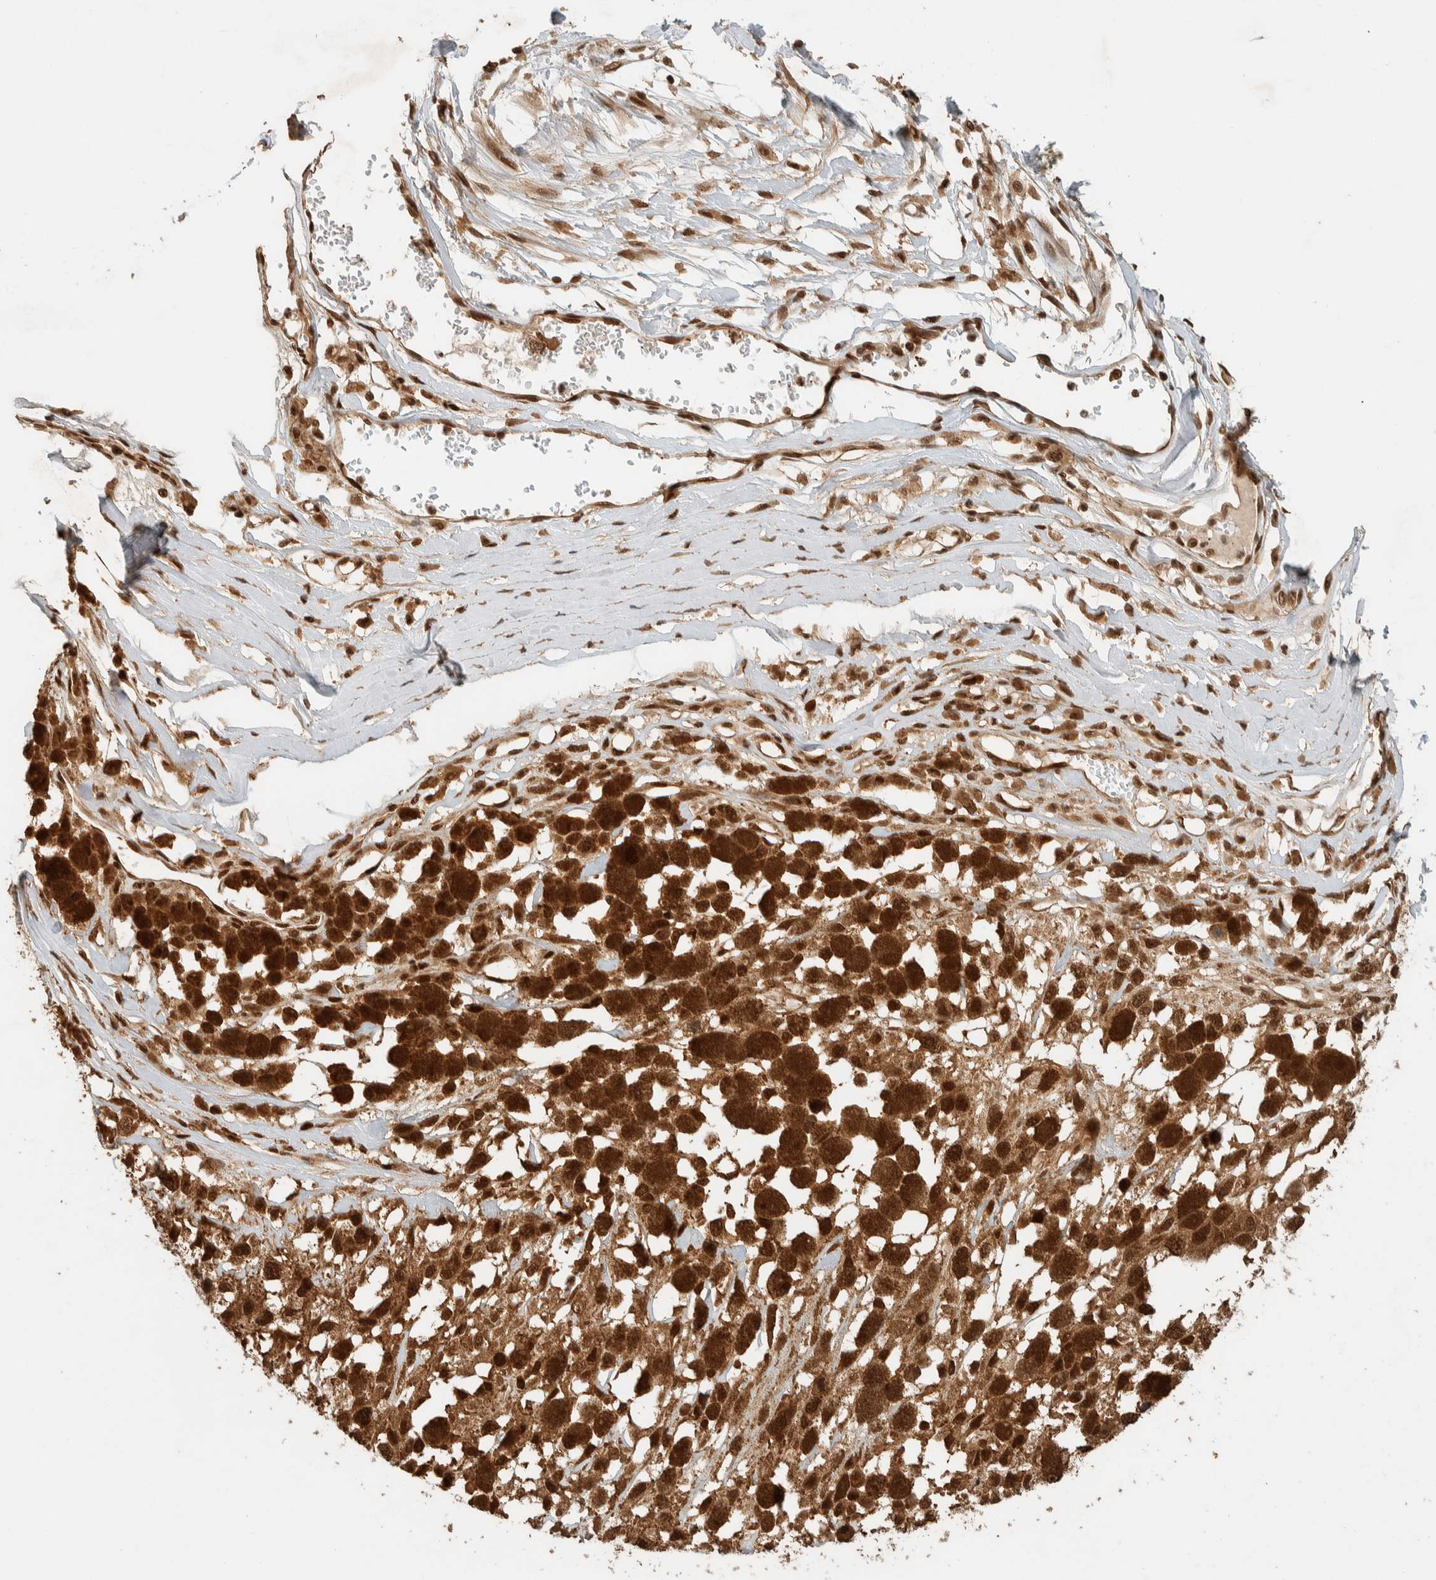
{"staining": {"intensity": "moderate", "quantity": ">75%", "location": "cytoplasmic/membranous,nuclear"}, "tissue": "melanoma", "cell_type": "Tumor cells", "image_type": "cancer", "snomed": [{"axis": "morphology", "description": "Malignant melanoma, Metastatic site"}, {"axis": "topography", "description": "Lymph node"}], "caption": "Brown immunohistochemical staining in human melanoma displays moderate cytoplasmic/membranous and nuclear positivity in approximately >75% of tumor cells.", "gene": "ZBTB2", "patient": {"sex": "male", "age": 59}}